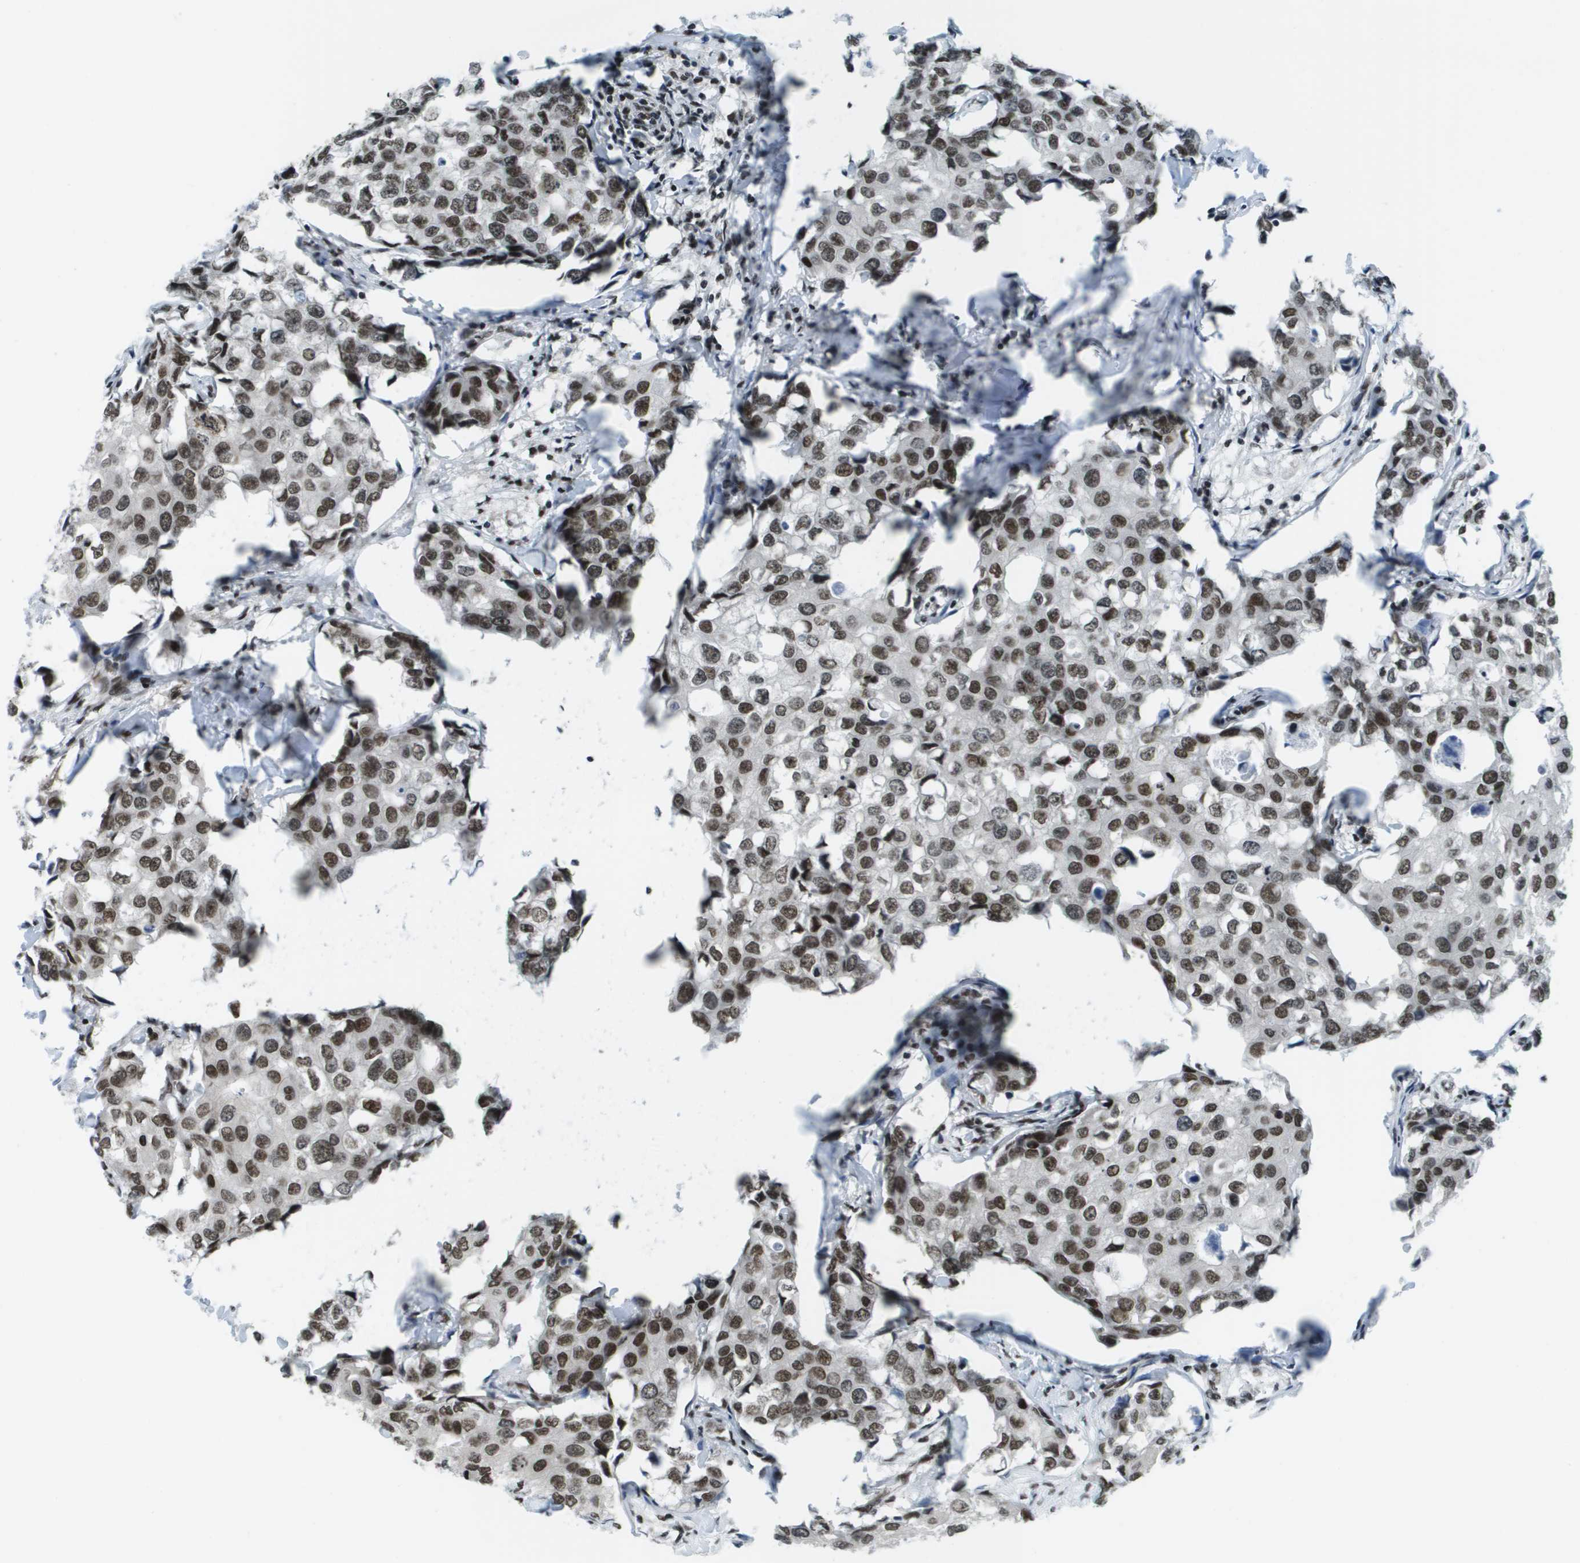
{"staining": {"intensity": "moderate", "quantity": ">75%", "location": "nuclear"}, "tissue": "breast cancer", "cell_type": "Tumor cells", "image_type": "cancer", "snomed": [{"axis": "morphology", "description": "Duct carcinoma"}, {"axis": "topography", "description": "Breast"}], "caption": "Immunohistochemistry micrograph of neoplastic tissue: breast invasive ductal carcinoma stained using immunohistochemistry (IHC) displays medium levels of moderate protein expression localized specifically in the nuclear of tumor cells, appearing as a nuclear brown color.", "gene": "GLYR1", "patient": {"sex": "female", "age": 27}}